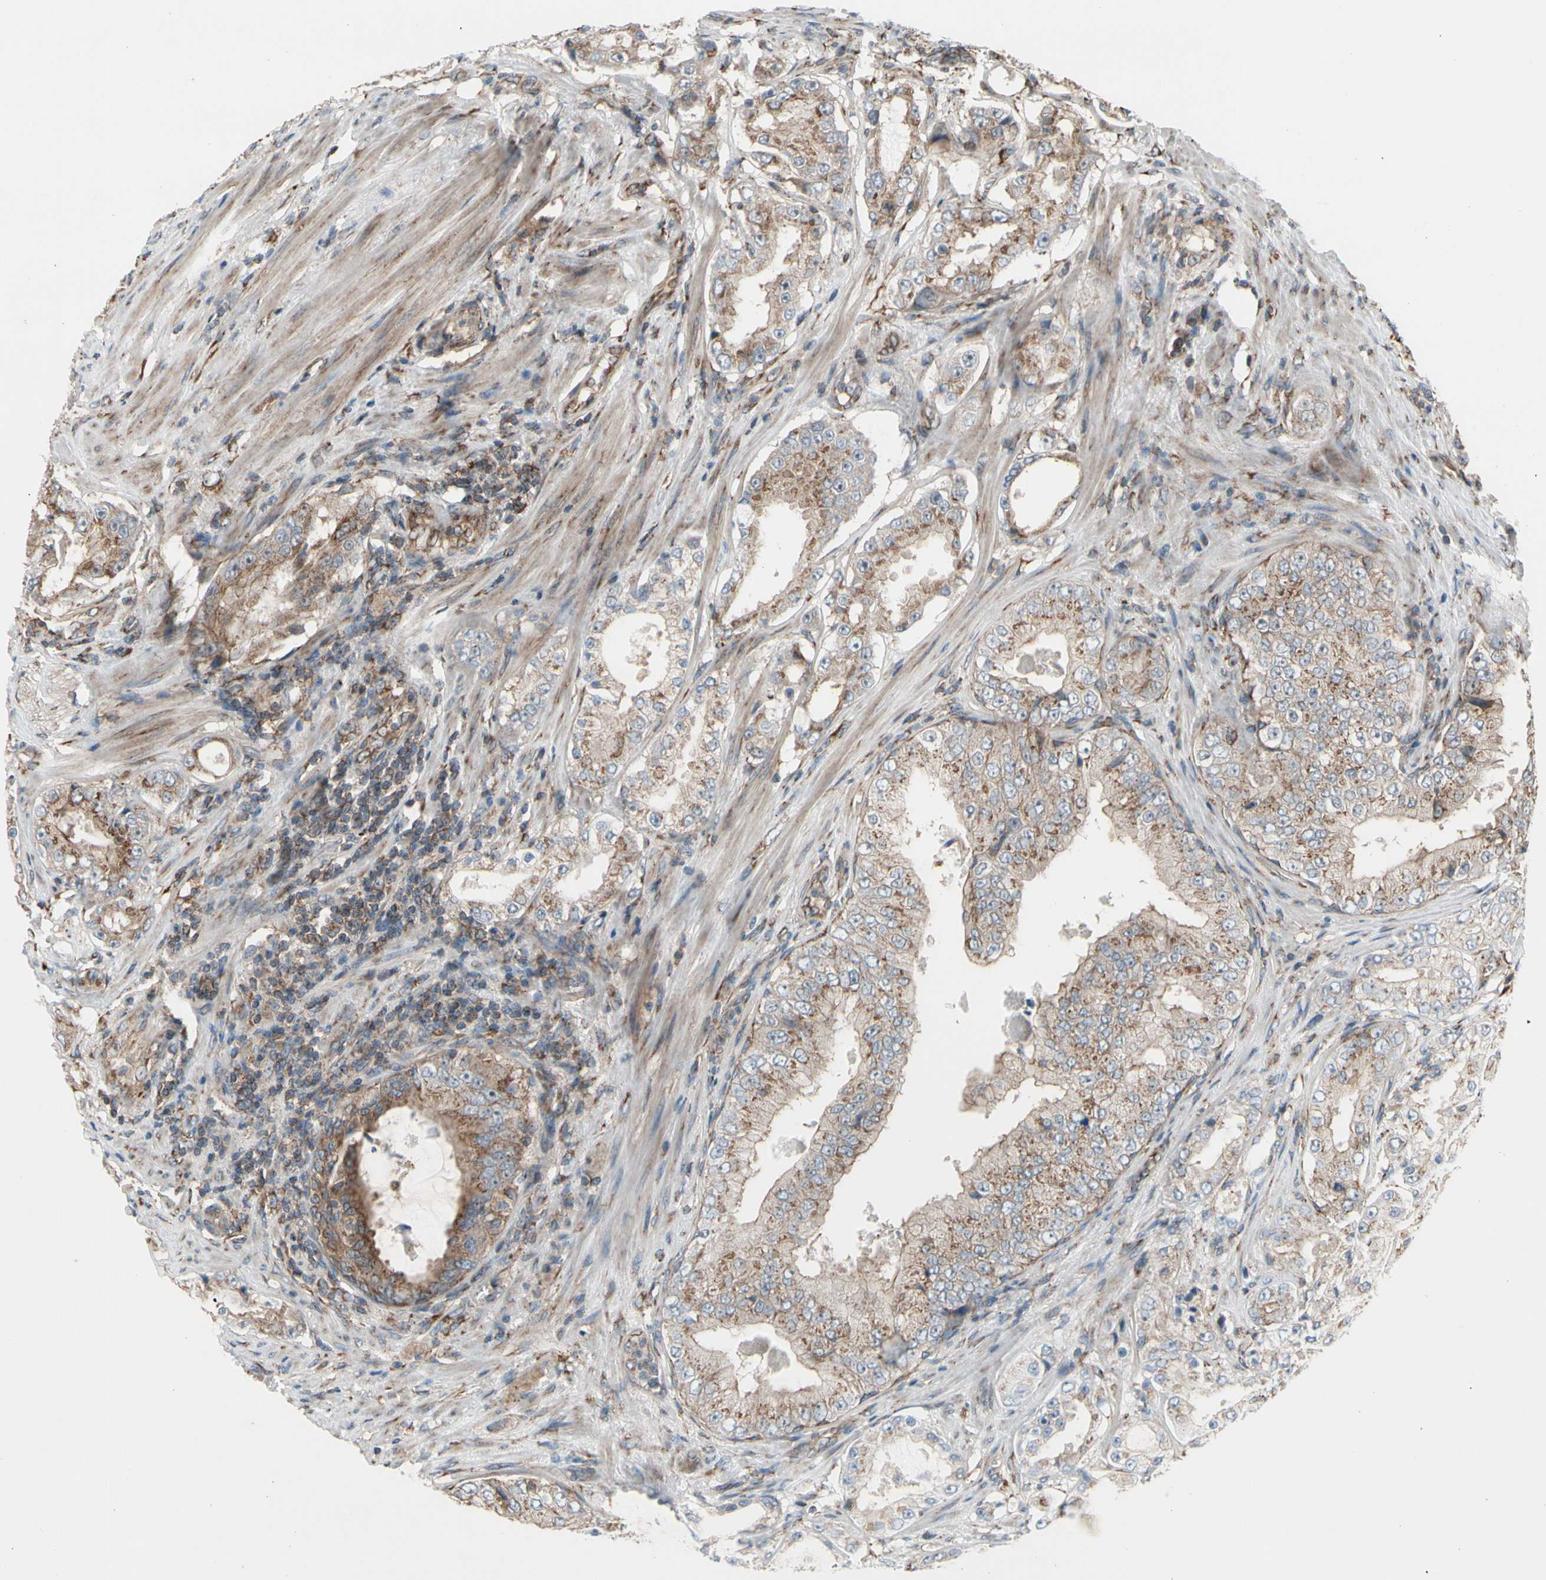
{"staining": {"intensity": "moderate", "quantity": ">75%", "location": "cytoplasmic/membranous"}, "tissue": "prostate cancer", "cell_type": "Tumor cells", "image_type": "cancer", "snomed": [{"axis": "morphology", "description": "Adenocarcinoma, High grade"}, {"axis": "topography", "description": "Prostate"}], "caption": "A high-resolution histopathology image shows immunohistochemistry staining of high-grade adenocarcinoma (prostate), which demonstrates moderate cytoplasmic/membranous expression in about >75% of tumor cells.", "gene": "SLC39A9", "patient": {"sex": "male", "age": 73}}